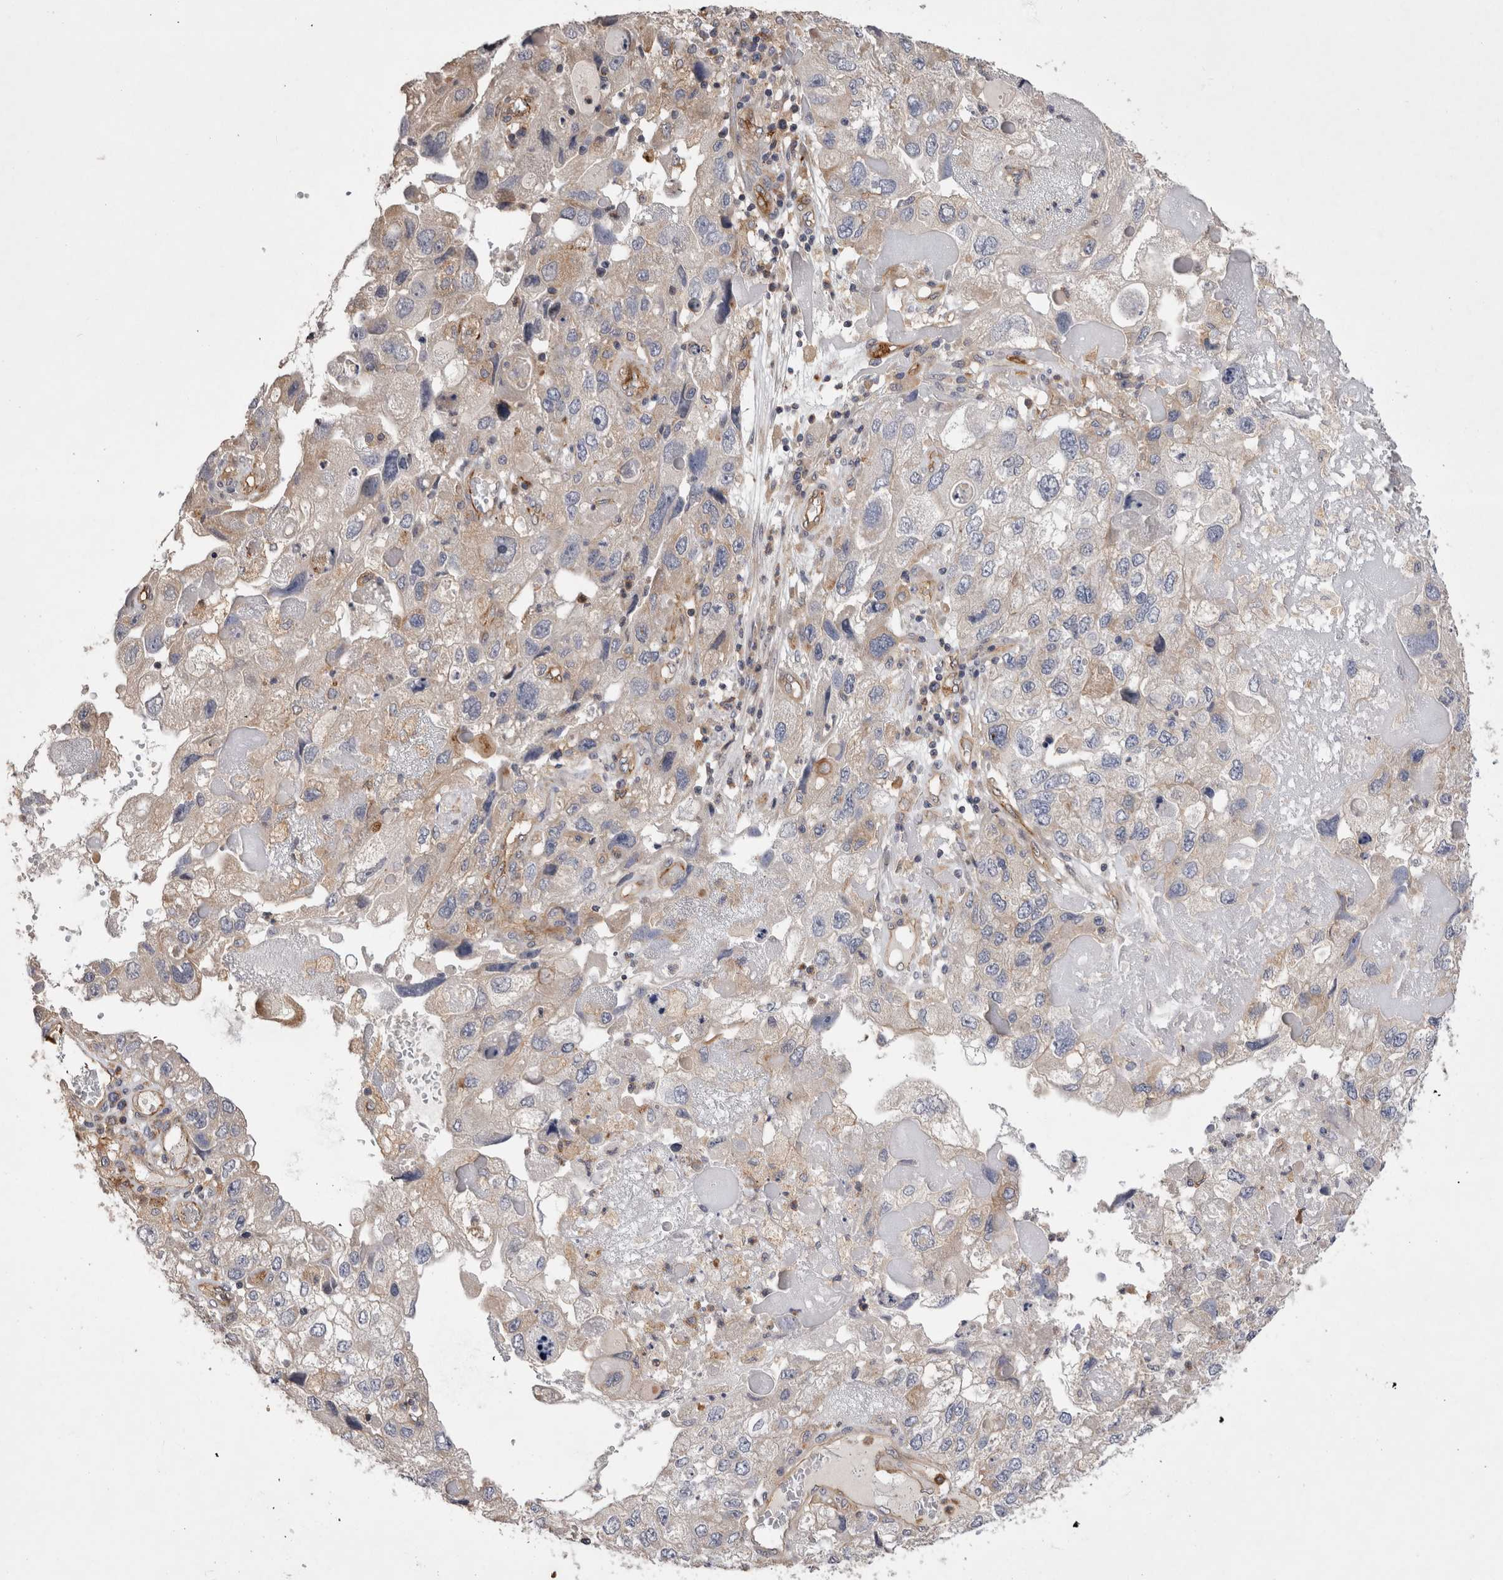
{"staining": {"intensity": "negative", "quantity": "none", "location": "none"}, "tissue": "endometrial cancer", "cell_type": "Tumor cells", "image_type": "cancer", "snomed": [{"axis": "morphology", "description": "Adenocarcinoma, NOS"}, {"axis": "topography", "description": "Endometrium"}], "caption": "Immunohistochemical staining of human adenocarcinoma (endometrial) demonstrates no significant staining in tumor cells.", "gene": "BNIP2", "patient": {"sex": "female", "age": 49}}